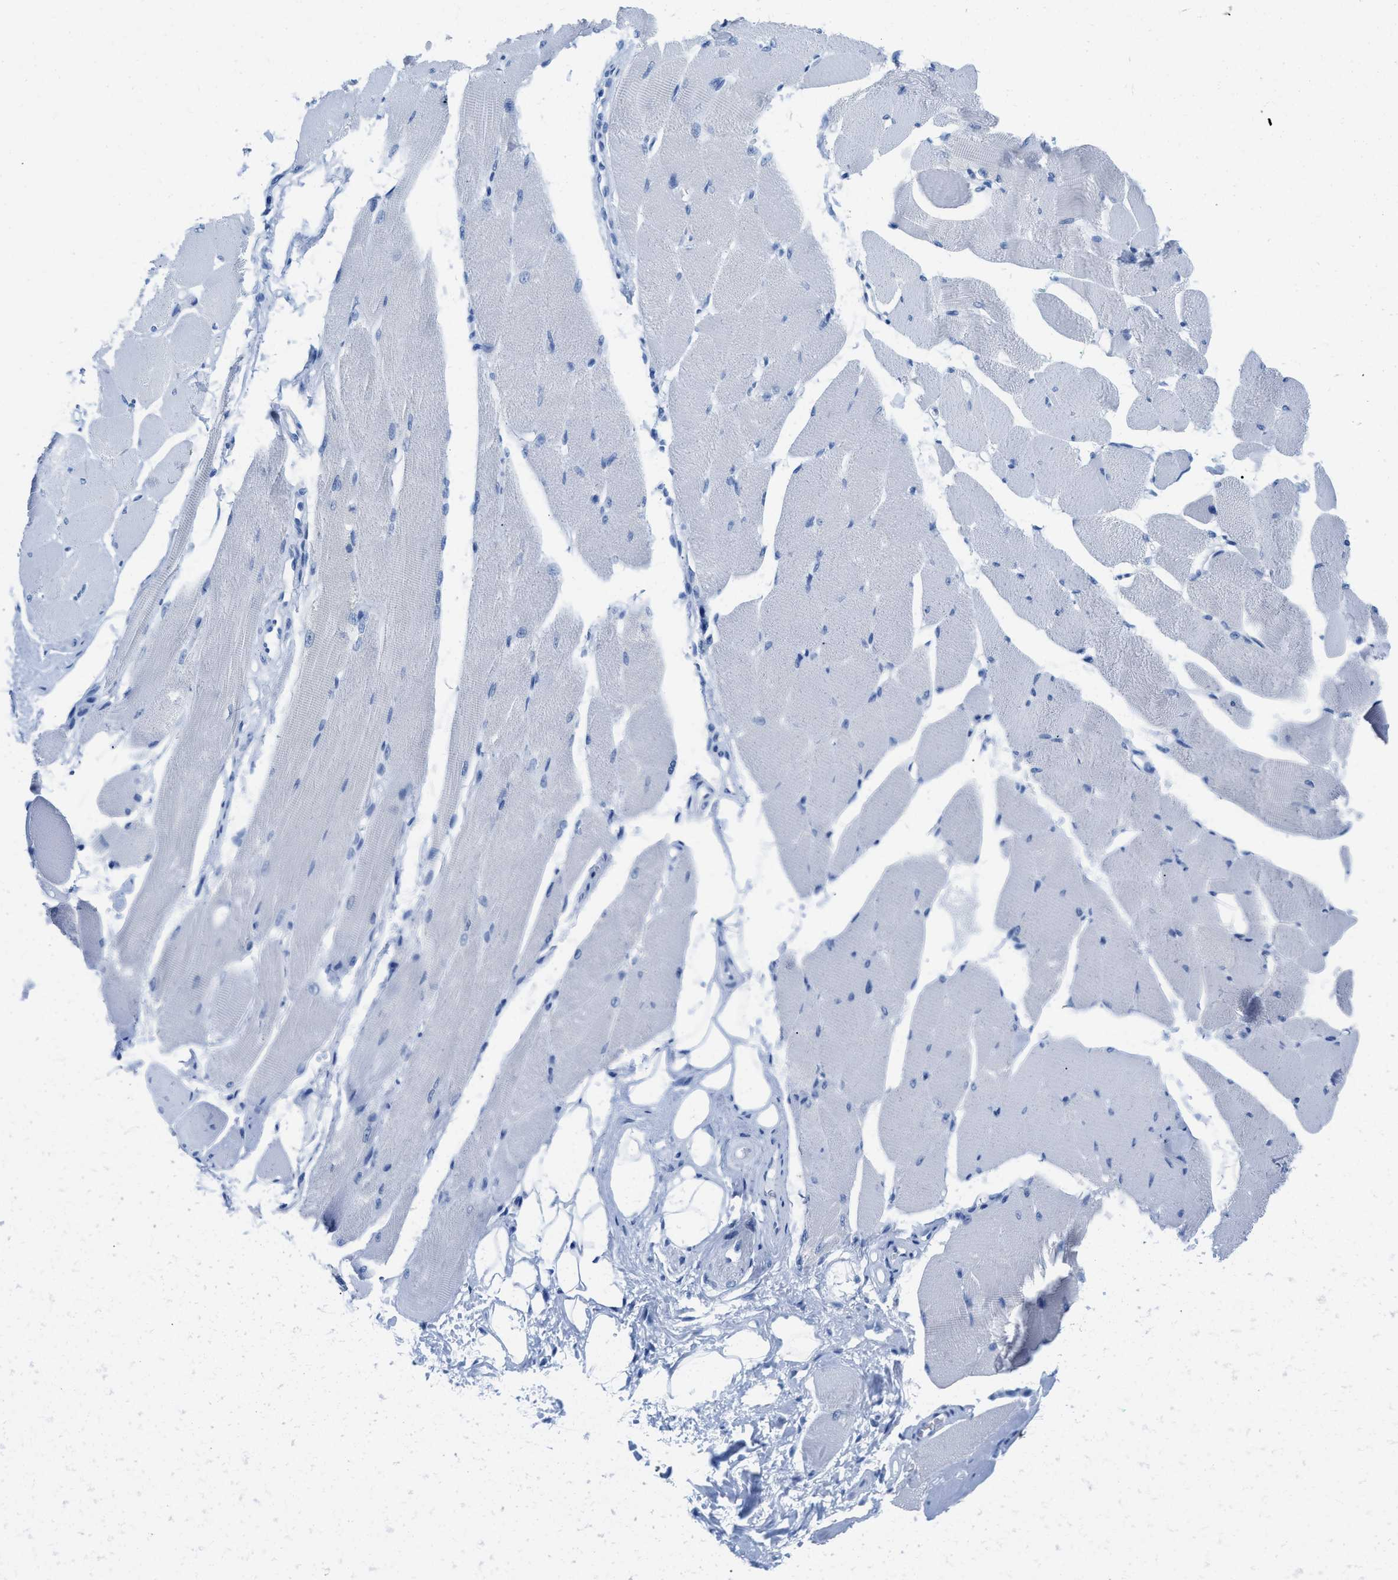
{"staining": {"intensity": "negative", "quantity": "none", "location": "none"}, "tissue": "skeletal muscle", "cell_type": "Myocytes", "image_type": "normal", "snomed": [{"axis": "morphology", "description": "Normal tissue, NOS"}, {"axis": "topography", "description": "Skeletal muscle"}, {"axis": "topography", "description": "Peripheral nerve tissue"}], "caption": "Immunohistochemical staining of unremarkable skeletal muscle reveals no significant staining in myocytes. Nuclei are stained in blue.", "gene": "CR1", "patient": {"sex": "female", "age": 84}}